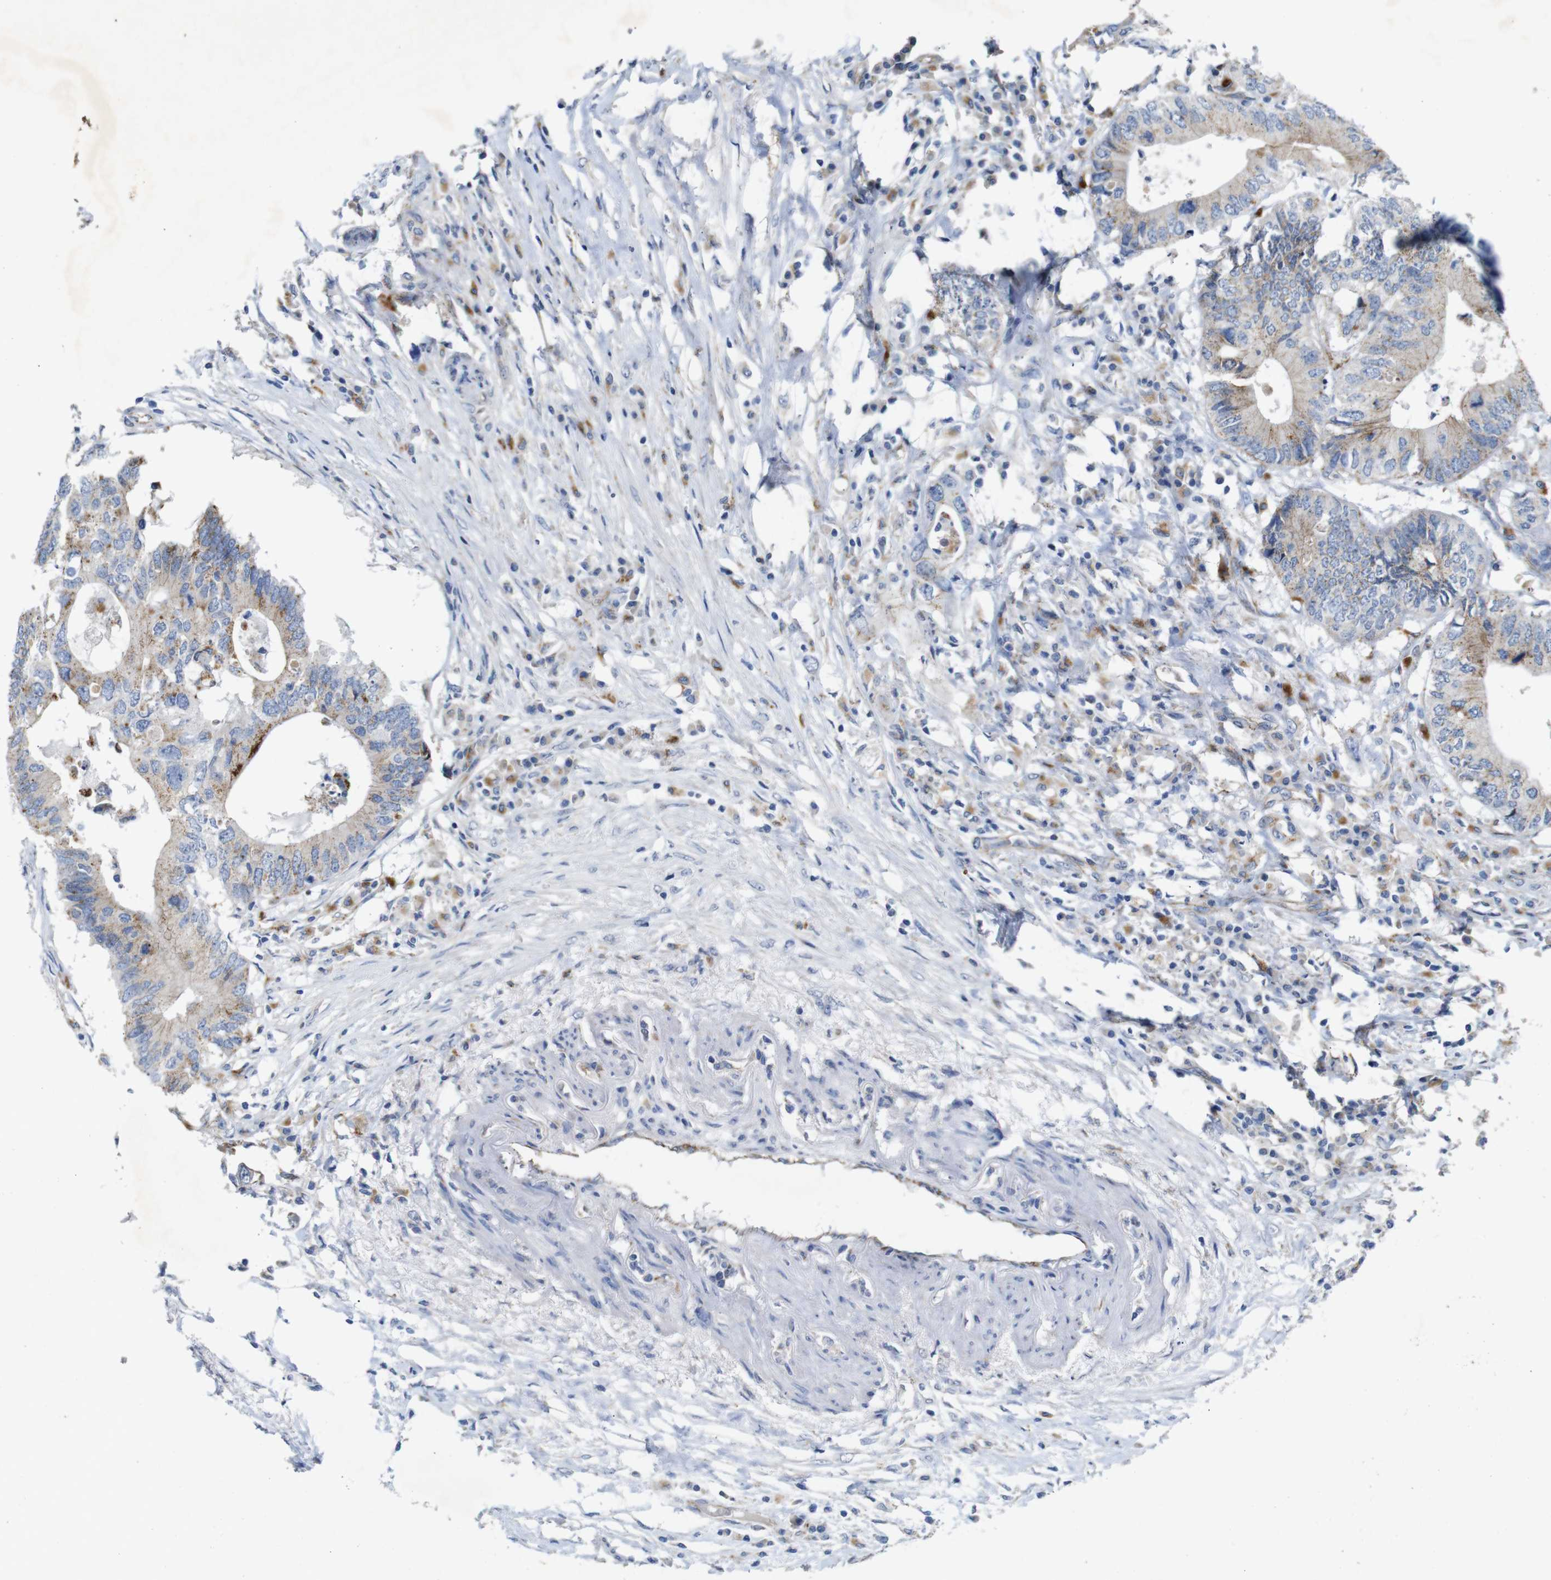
{"staining": {"intensity": "weak", "quantity": ">75%", "location": "cytoplasmic/membranous"}, "tissue": "colorectal cancer", "cell_type": "Tumor cells", "image_type": "cancer", "snomed": [{"axis": "morphology", "description": "Adenocarcinoma, NOS"}, {"axis": "topography", "description": "Colon"}], "caption": "Colorectal adenocarcinoma tissue exhibits weak cytoplasmic/membranous staining in approximately >75% of tumor cells", "gene": "NHLRC3", "patient": {"sex": "male", "age": 71}}